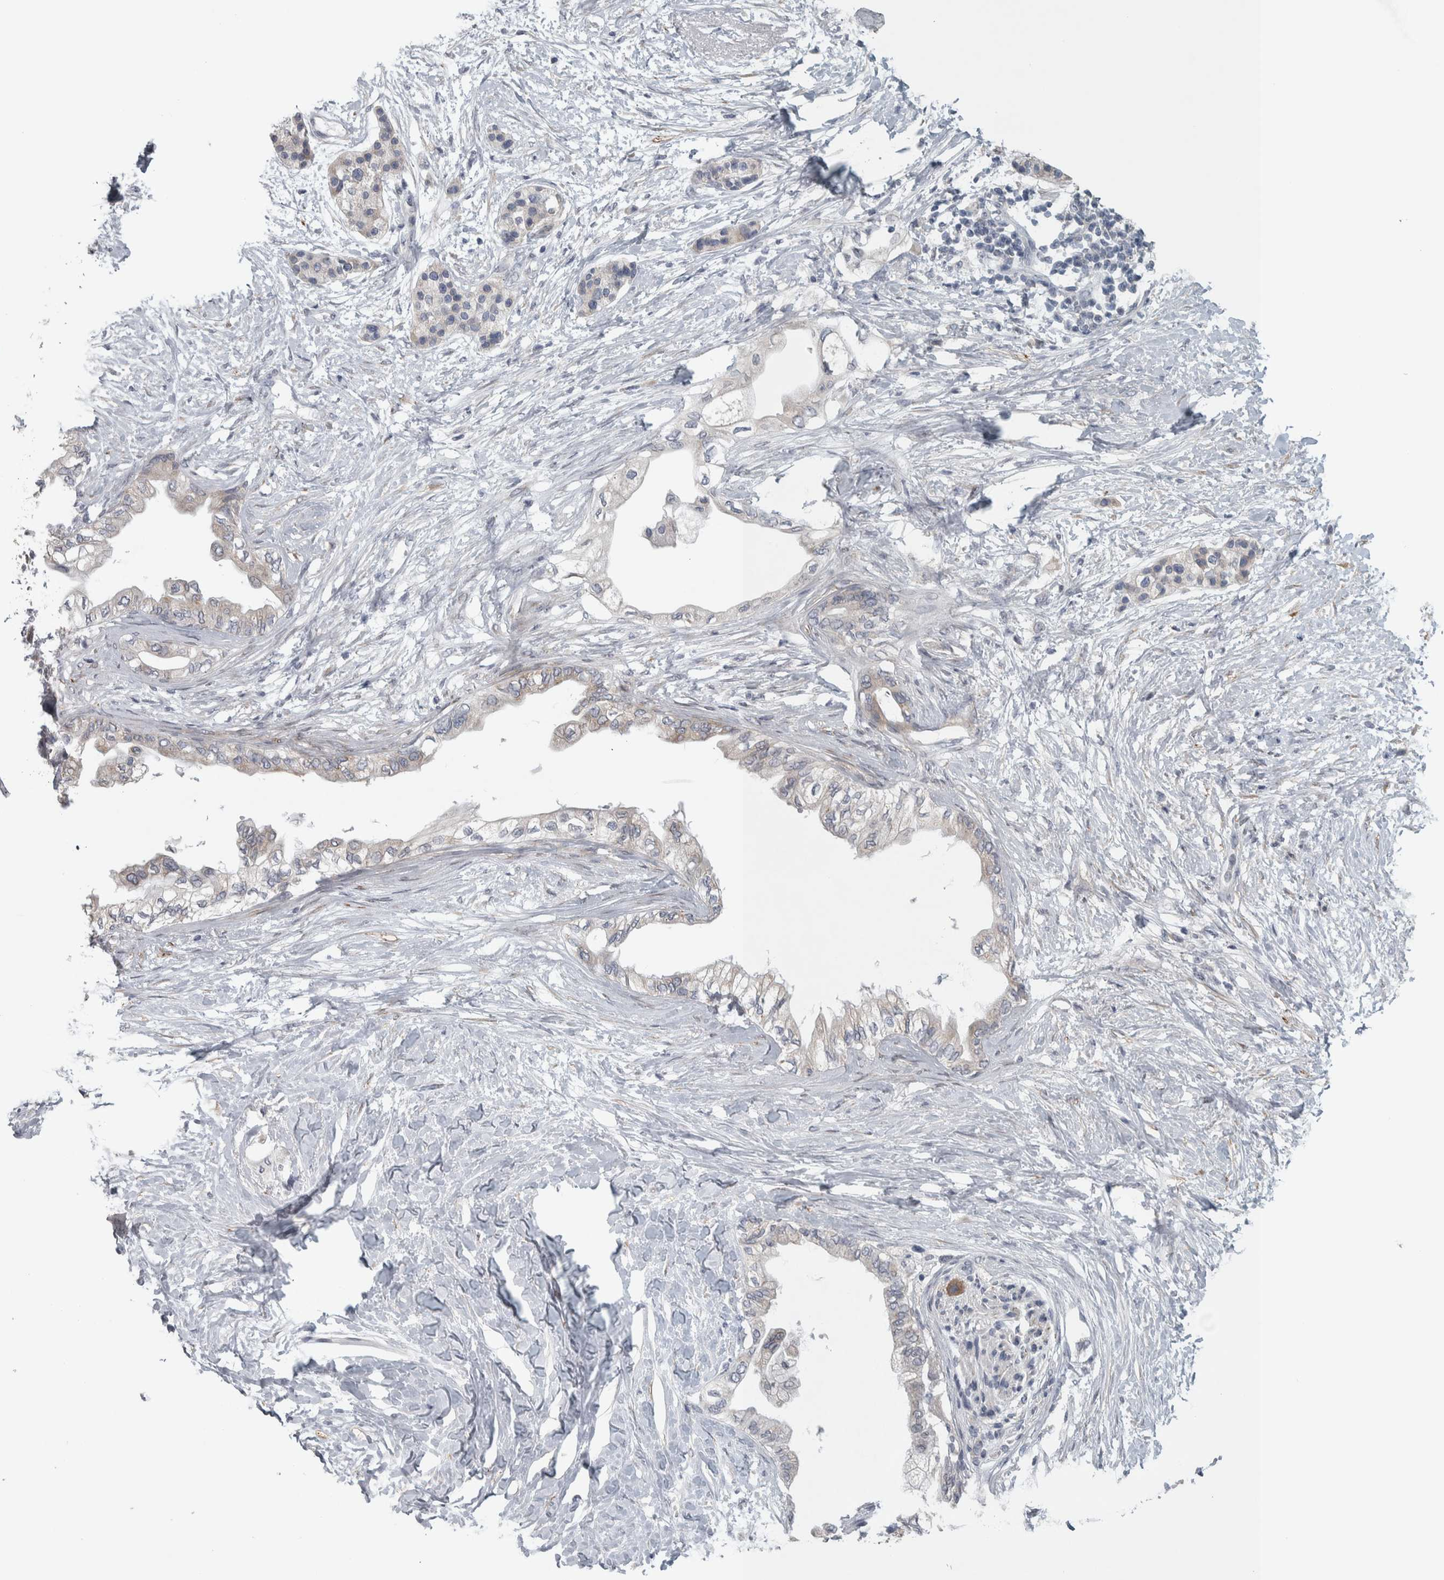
{"staining": {"intensity": "weak", "quantity": "<25%", "location": "cytoplasmic/membranous"}, "tissue": "pancreatic cancer", "cell_type": "Tumor cells", "image_type": "cancer", "snomed": [{"axis": "morphology", "description": "Normal tissue, NOS"}, {"axis": "morphology", "description": "Adenocarcinoma, NOS"}, {"axis": "topography", "description": "Pancreas"}, {"axis": "topography", "description": "Duodenum"}], "caption": "An immunohistochemistry (IHC) micrograph of pancreatic cancer is shown. There is no staining in tumor cells of pancreatic cancer.", "gene": "SIGMAR1", "patient": {"sex": "female", "age": 60}}